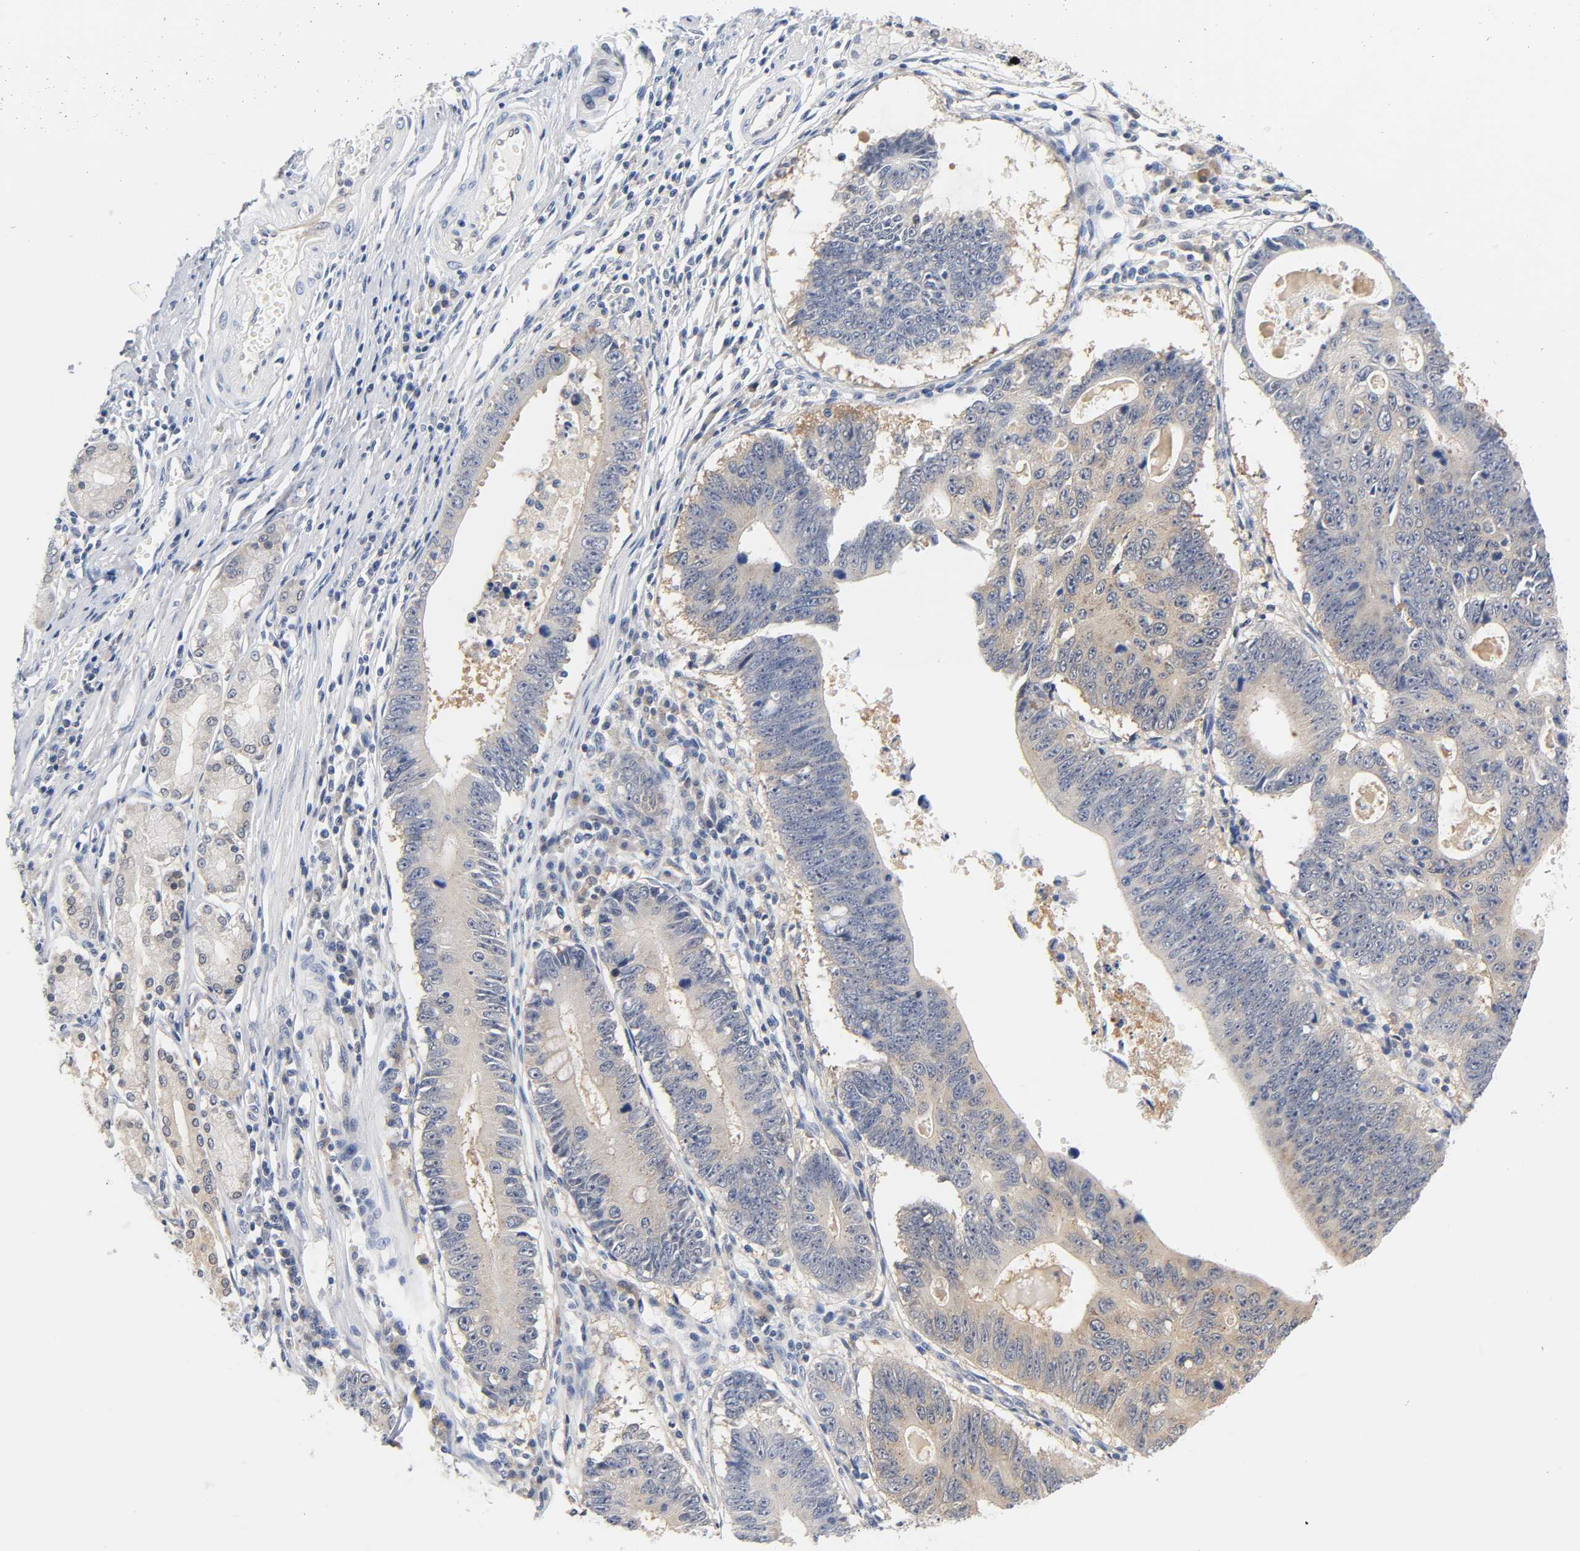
{"staining": {"intensity": "weak", "quantity": ">75%", "location": "cytoplasmic/membranous"}, "tissue": "stomach cancer", "cell_type": "Tumor cells", "image_type": "cancer", "snomed": [{"axis": "morphology", "description": "Adenocarcinoma, NOS"}, {"axis": "topography", "description": "Stomach"}], "caption": "DAB immunohistochemical staining of human stomach cancer (adenocarcinoma) exhibits weak cytoplasmic/membranous protein expression in about >75% of tumor cells.", "gene": "FYN", "patient": {"sex": "male", "age": 59}}